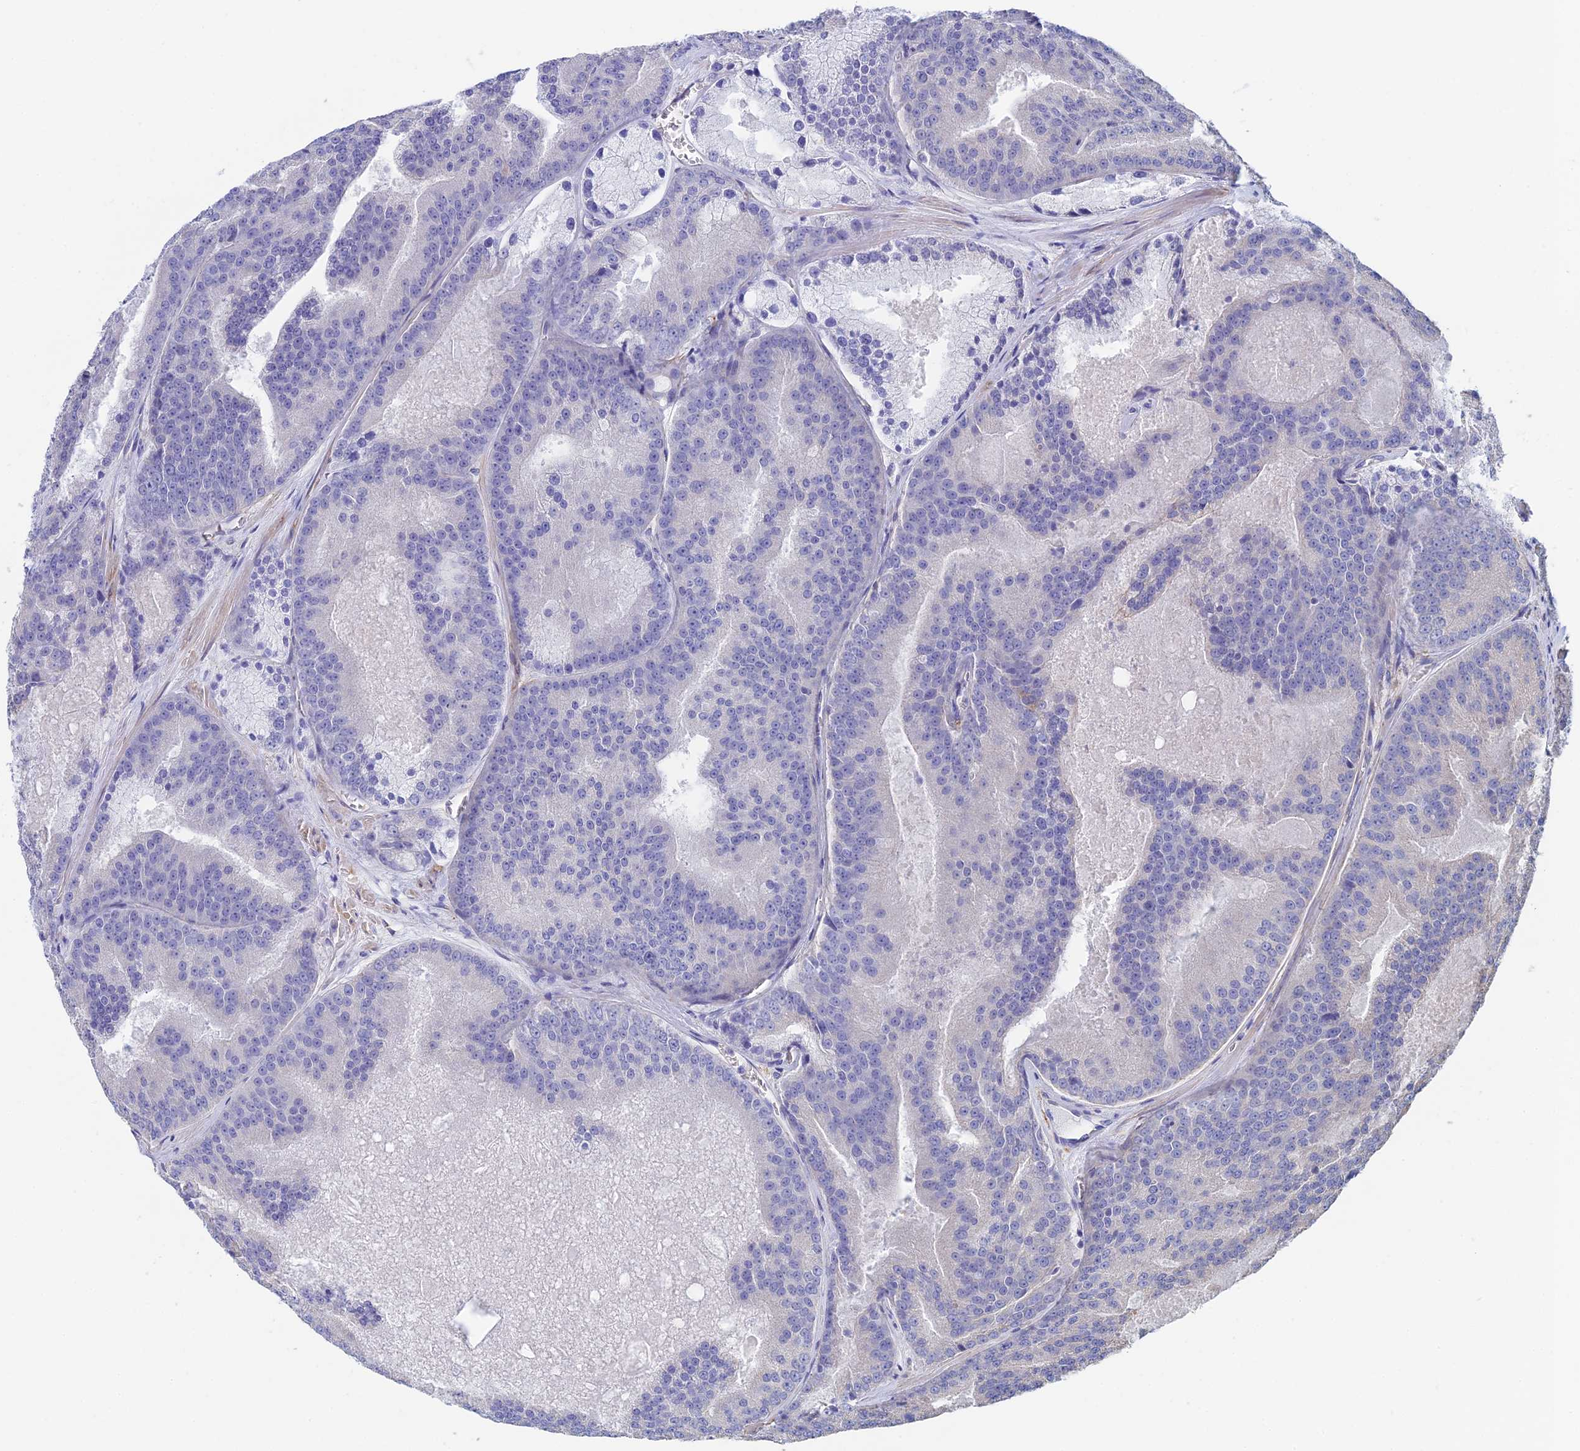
{"staining": {"intensity": "negative", "quantity": "none", "location": "none"}, "tissue": "prostate cancer", "cell_type": "Tumor cells", "image_type": "cancer", "snomed": [{"axis": "morphology", "description": "Adenocarcinoma, High grade"}, {"axis": "topography", "description": "Prostate"}], "caption": "DAB immunohistochemical staining of human prostate cancer demonstrates no significant expression in tumor cells.", "gene": "PCDHA5", "patient": {"sex": "male", "age": 61}}